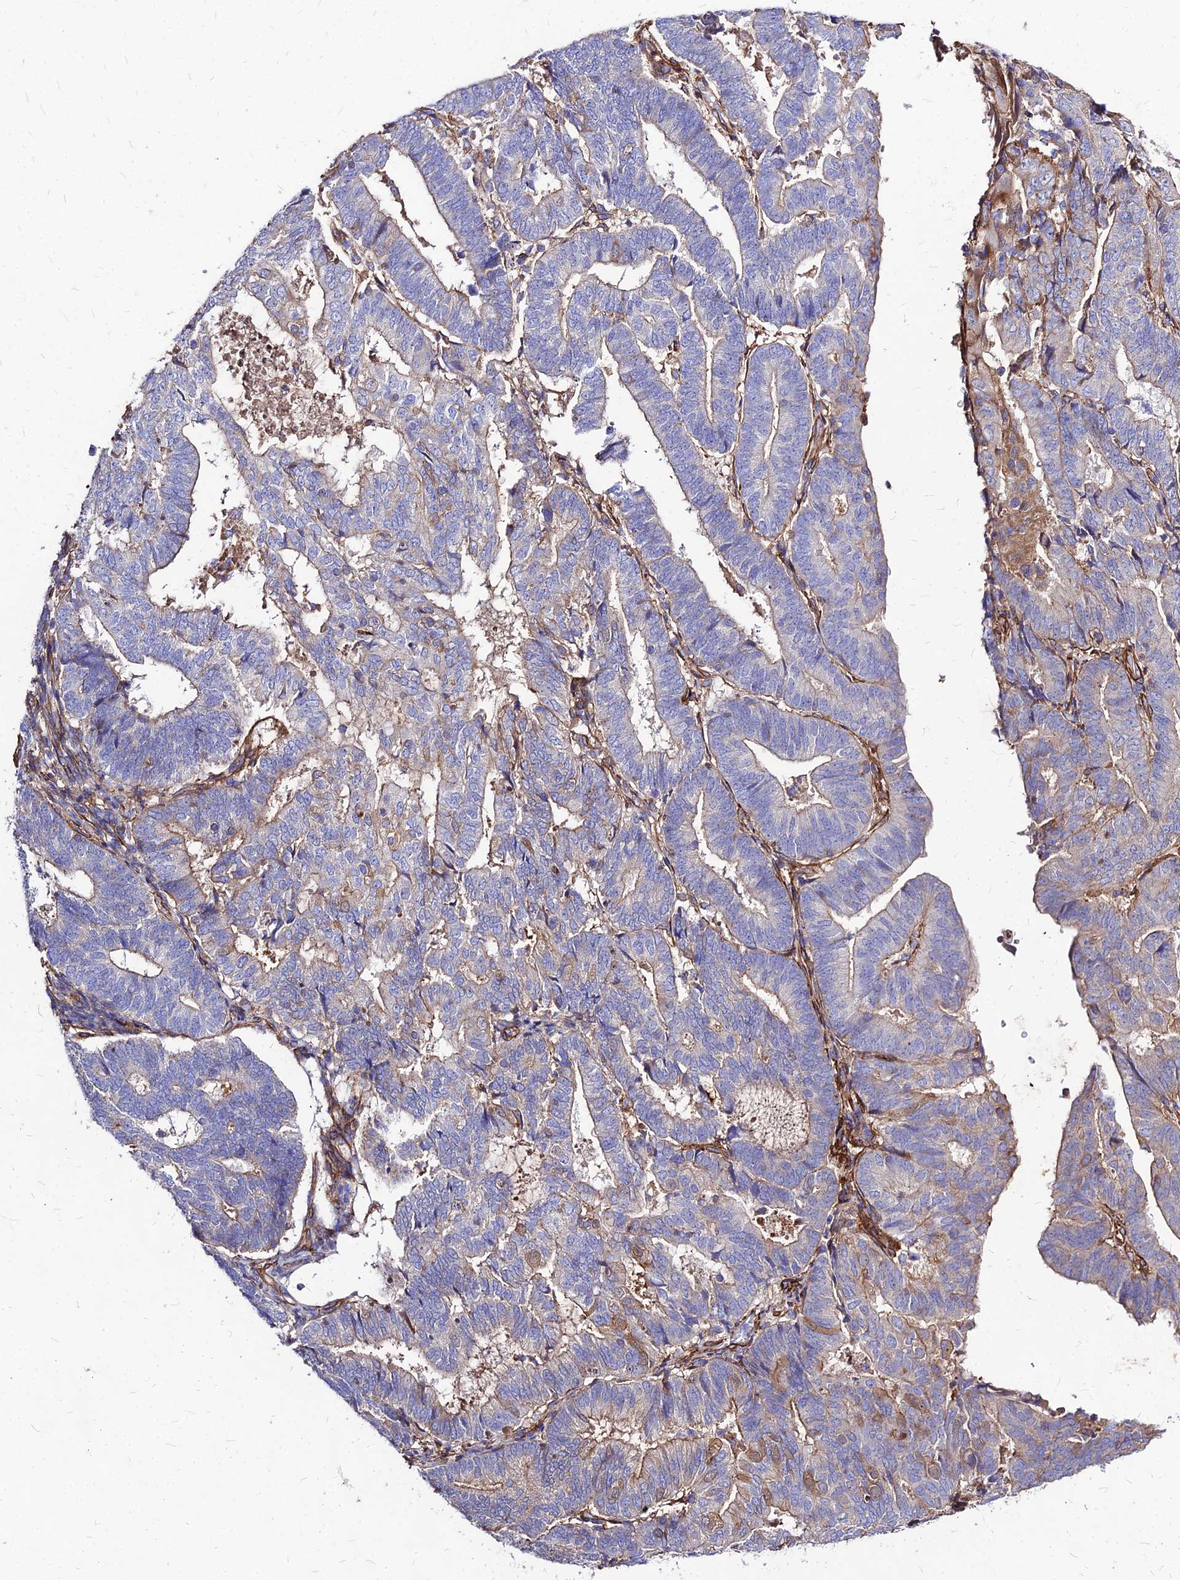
{"staining": {"intensity": "weak", "quantity": "<25%", "location": "cytoplasmic/membranous"}, "tissue": "endometrial cancer", "cell_type": "Tumor cells", "image_type": "cancer", "snomed": [{"axis": "morphology", "description": "Adenocarcinoma, NOS"}, {"axis": "topography", "description": "Endometrium"}], "caption": "IHC photomicrograph of human endometrial cancer (adenocarcinoma) stained for a protein (brown), which displays no expression in tumor cells. The staining is performed using DAB brown chromogen with nuclei counter-stained in using hematoxylin.", "gene": "EFCC1", "patient": {"sex": "female", "age": 70}}